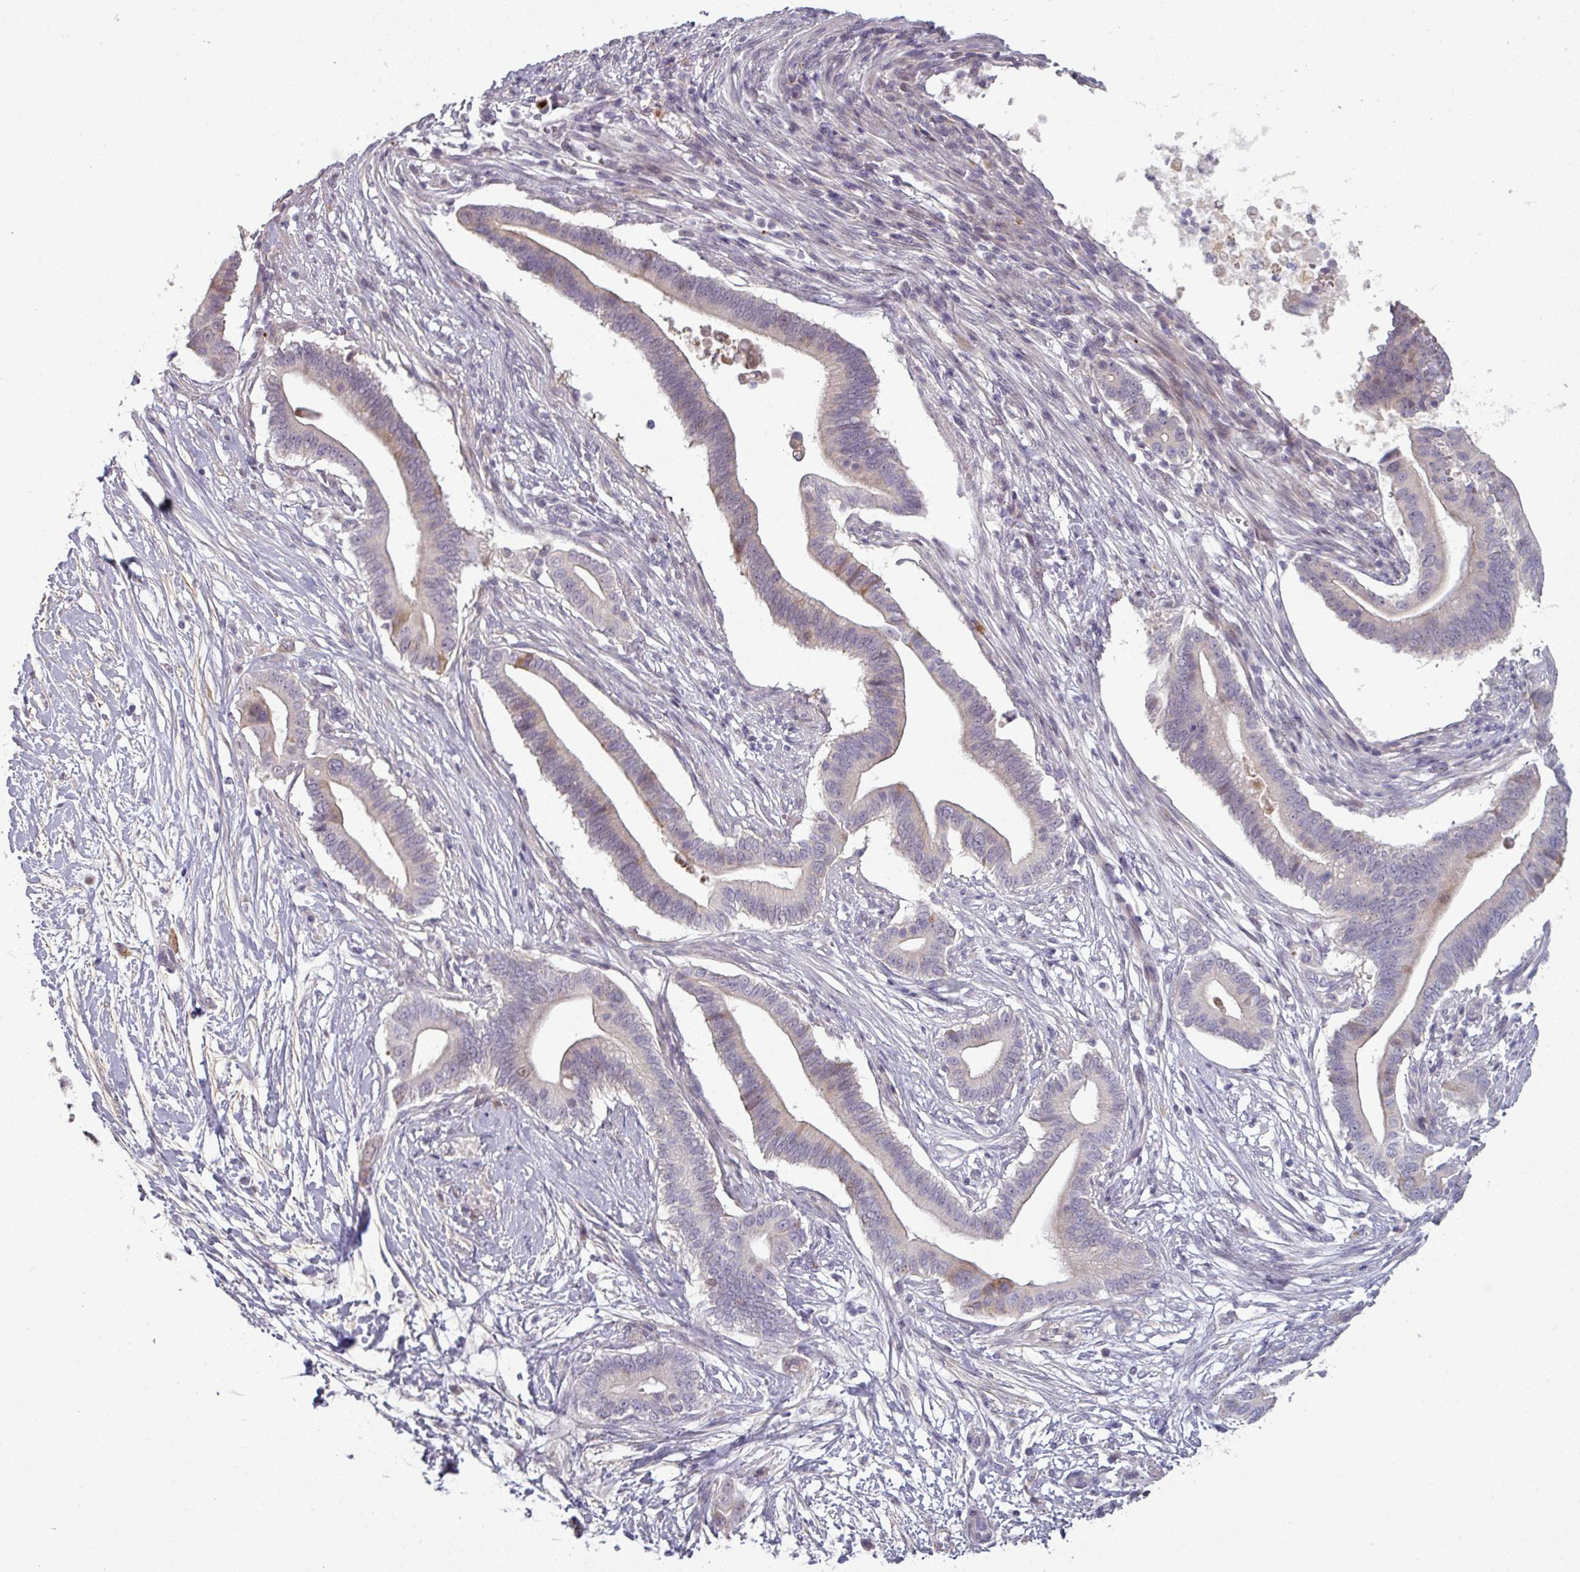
{"staining": {"intensity": "moderate", "quantity": "<25%", "location": "cytoplasmic/membranous"}, "tissue": "pancreatic cancer", "cell_type": "Tumor cells", "image_type": "cancer", "snomed": [{"axis": "morphology", "description": "Adenocarcinoma, NOS"}, {"axis": "topography", "description": "Pancreas"}], "caption": "Protein expression analysis of adenocarcinoma (pancreatic) demonstrates moderate cytoplasmic/membranous staining in about <25% of tumor cells.", "gene": "C2orf16", "patient": {"sex": "male", "age": 68}}